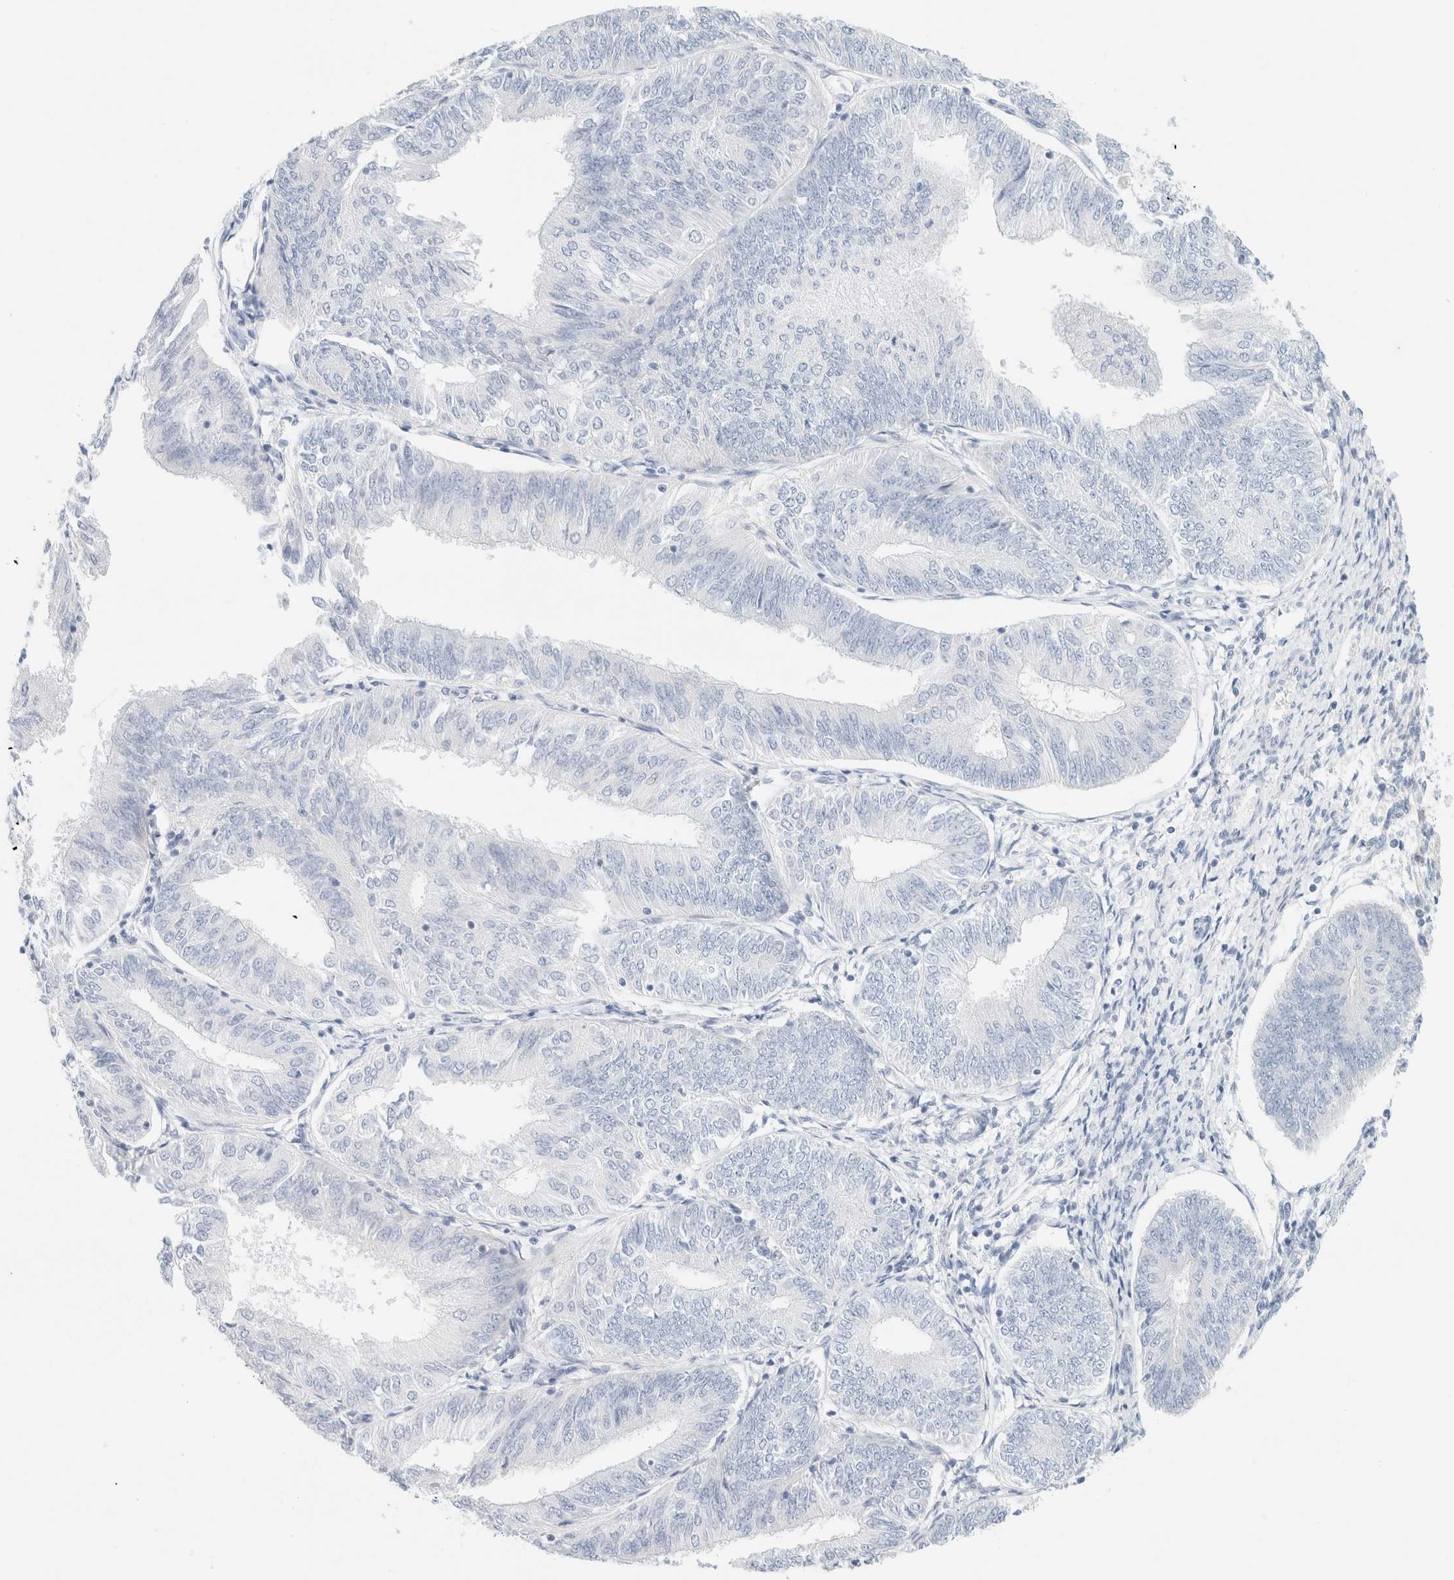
{"staining": {"intensity": "negative", "quantity": "none", "location": "none"}, "tissue": "endometrial cancer", "cell_type": "Tumor cells", "image_type": "cancer", "snomed": [{"axis": "morphology", "description": "Adenocarcinoma, NOS"}, {"axis": "topography", "description": "Endometrium"}], "caption": "Immunohistochemistry histopathology image of human endometrial cancer (adenocarcinoma) stained for a protein (brown), which displays no positivity in tumor cells.", "gene": "DPYS", "patient": {"sex": "female", "age": 58}}